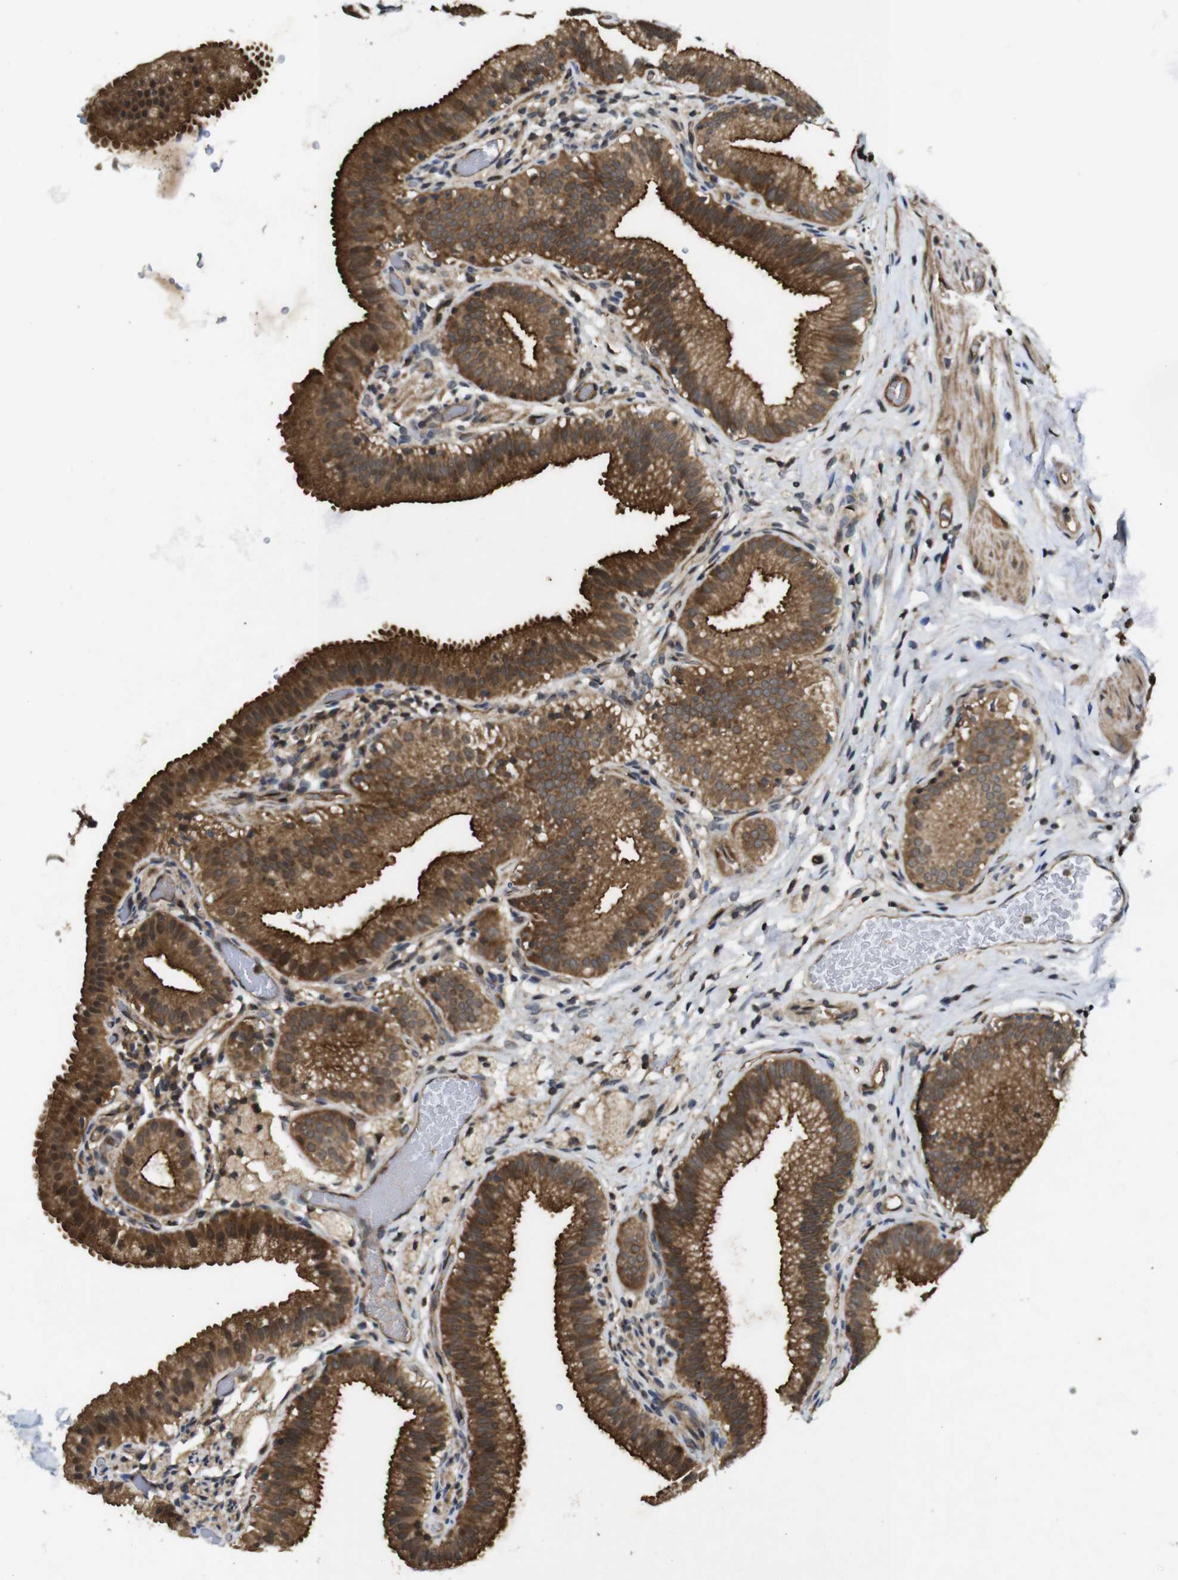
{"staining": {"intensity": "strong", "quantity": ">75%", "location": "cytoplasmic/membranous"}, "tissue": "gallbladder", "cell_type": "Glandular cells", "image_type": "normal", "snomed": [{"axis": "morphology", "description": "Normal tissue, NOS"}, {"axis": "topography", "description": "Gallbladder"}], "caption": "High-magnification brightfield microscopy of unremarkable gallbladder stained with DAB (brown) and counterstained with hematoxylin (blue). glandular cells exhibit strong cytoplasmic/membranous positivity is seen in about>75% of cells. (IHC, brightfield microscopy, high magnification).", "gene": "RIPK1", "patient": {"sex": "male", "age": 54}}